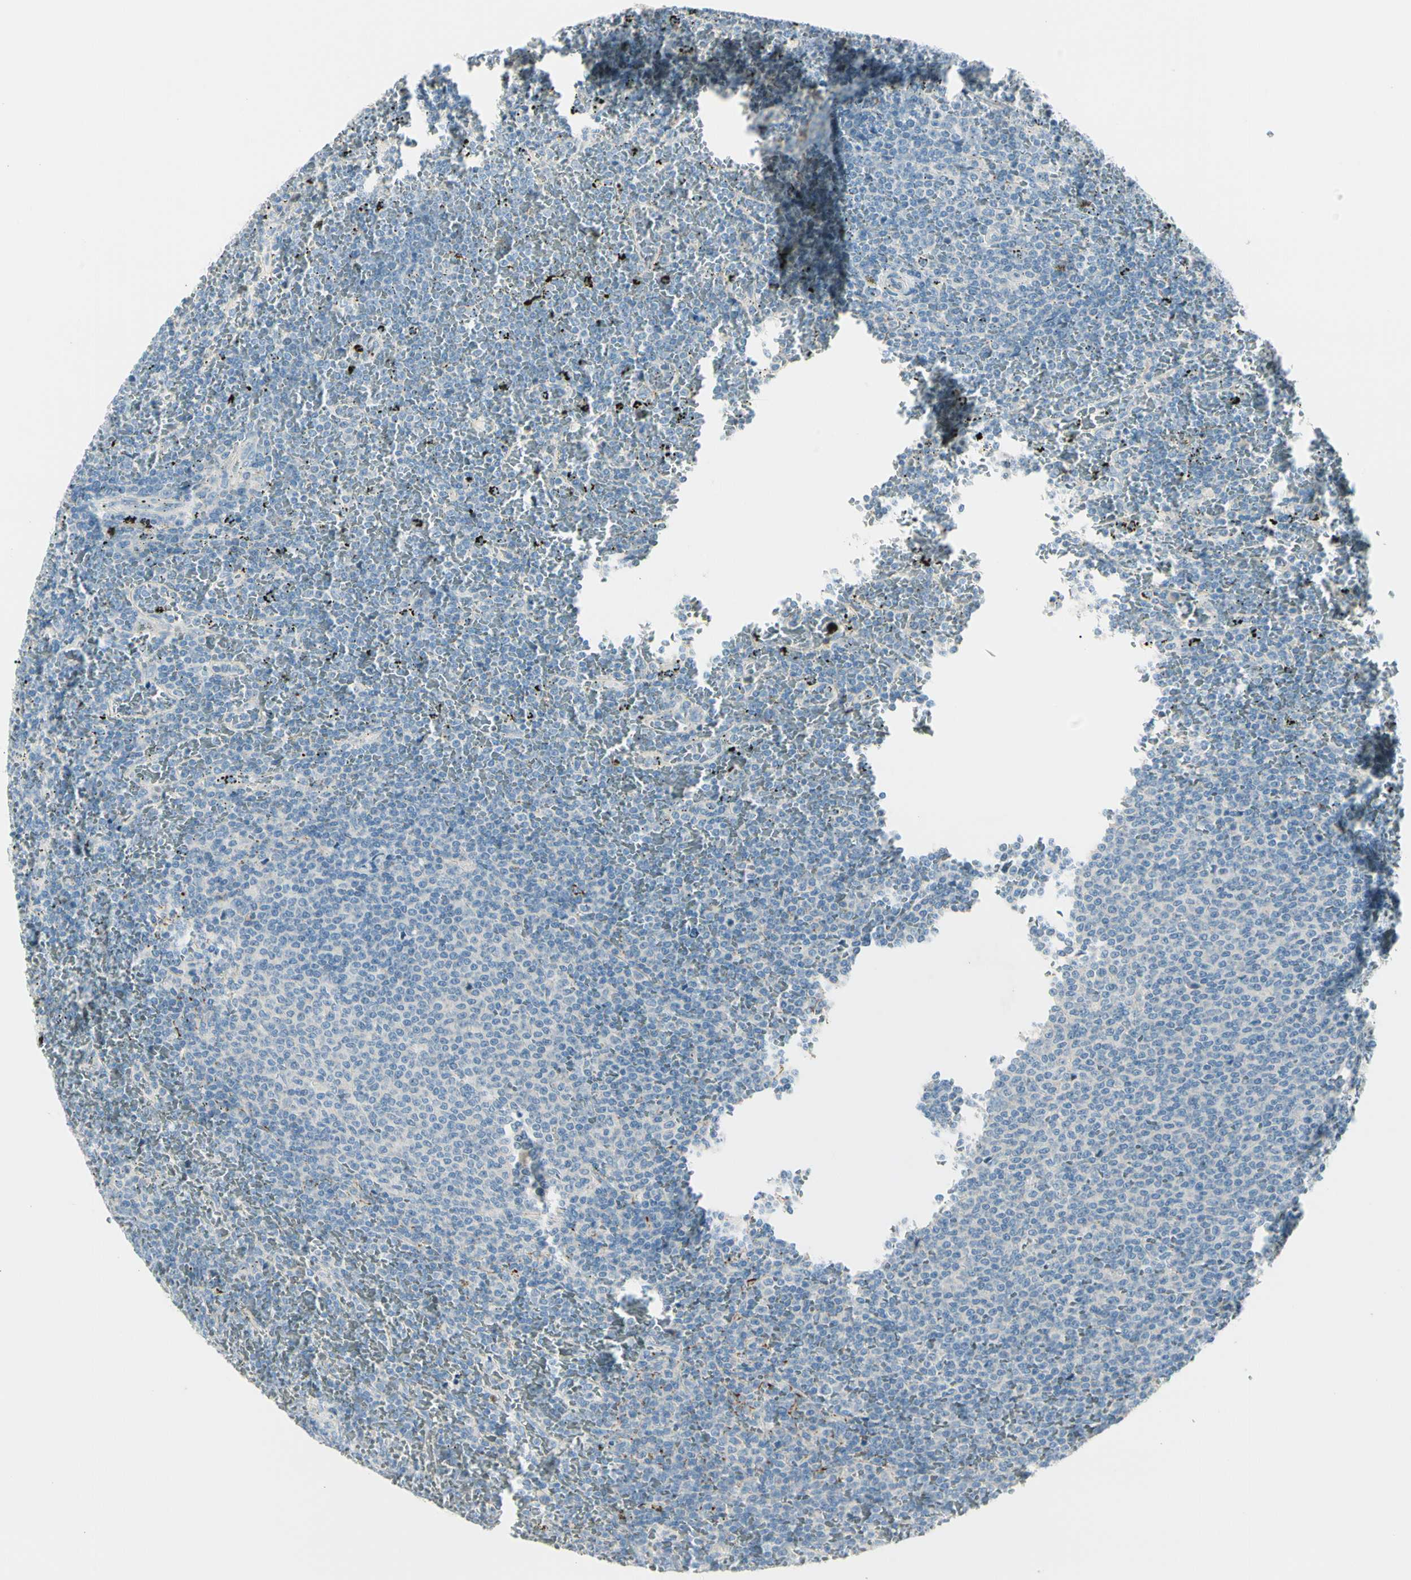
{"staining": {"intensity": "negative", "quantity": "none", "location": "none"}, "tissue": "lymphoma", "cell_type": "Tumor cells", "image_type": "cancer", "snomed": [{"axis": "morphology", "description": "Malignant lymphoma, non-Hodgkin's type, Low grade"}, {"axis": "topography", "description": "Spleen"}], "caption": "Immunohistochemical staining of lymphoma shows no significant expression in tumor cells. (Stains: DAB (3,3'-diaminobenzidine) IHC with hematoxylin counter stain, Microscopy: brightfield microscopy at high magnification).", "gene": "SLC6A15", "patient": {"sex": "female", "age": 77}}